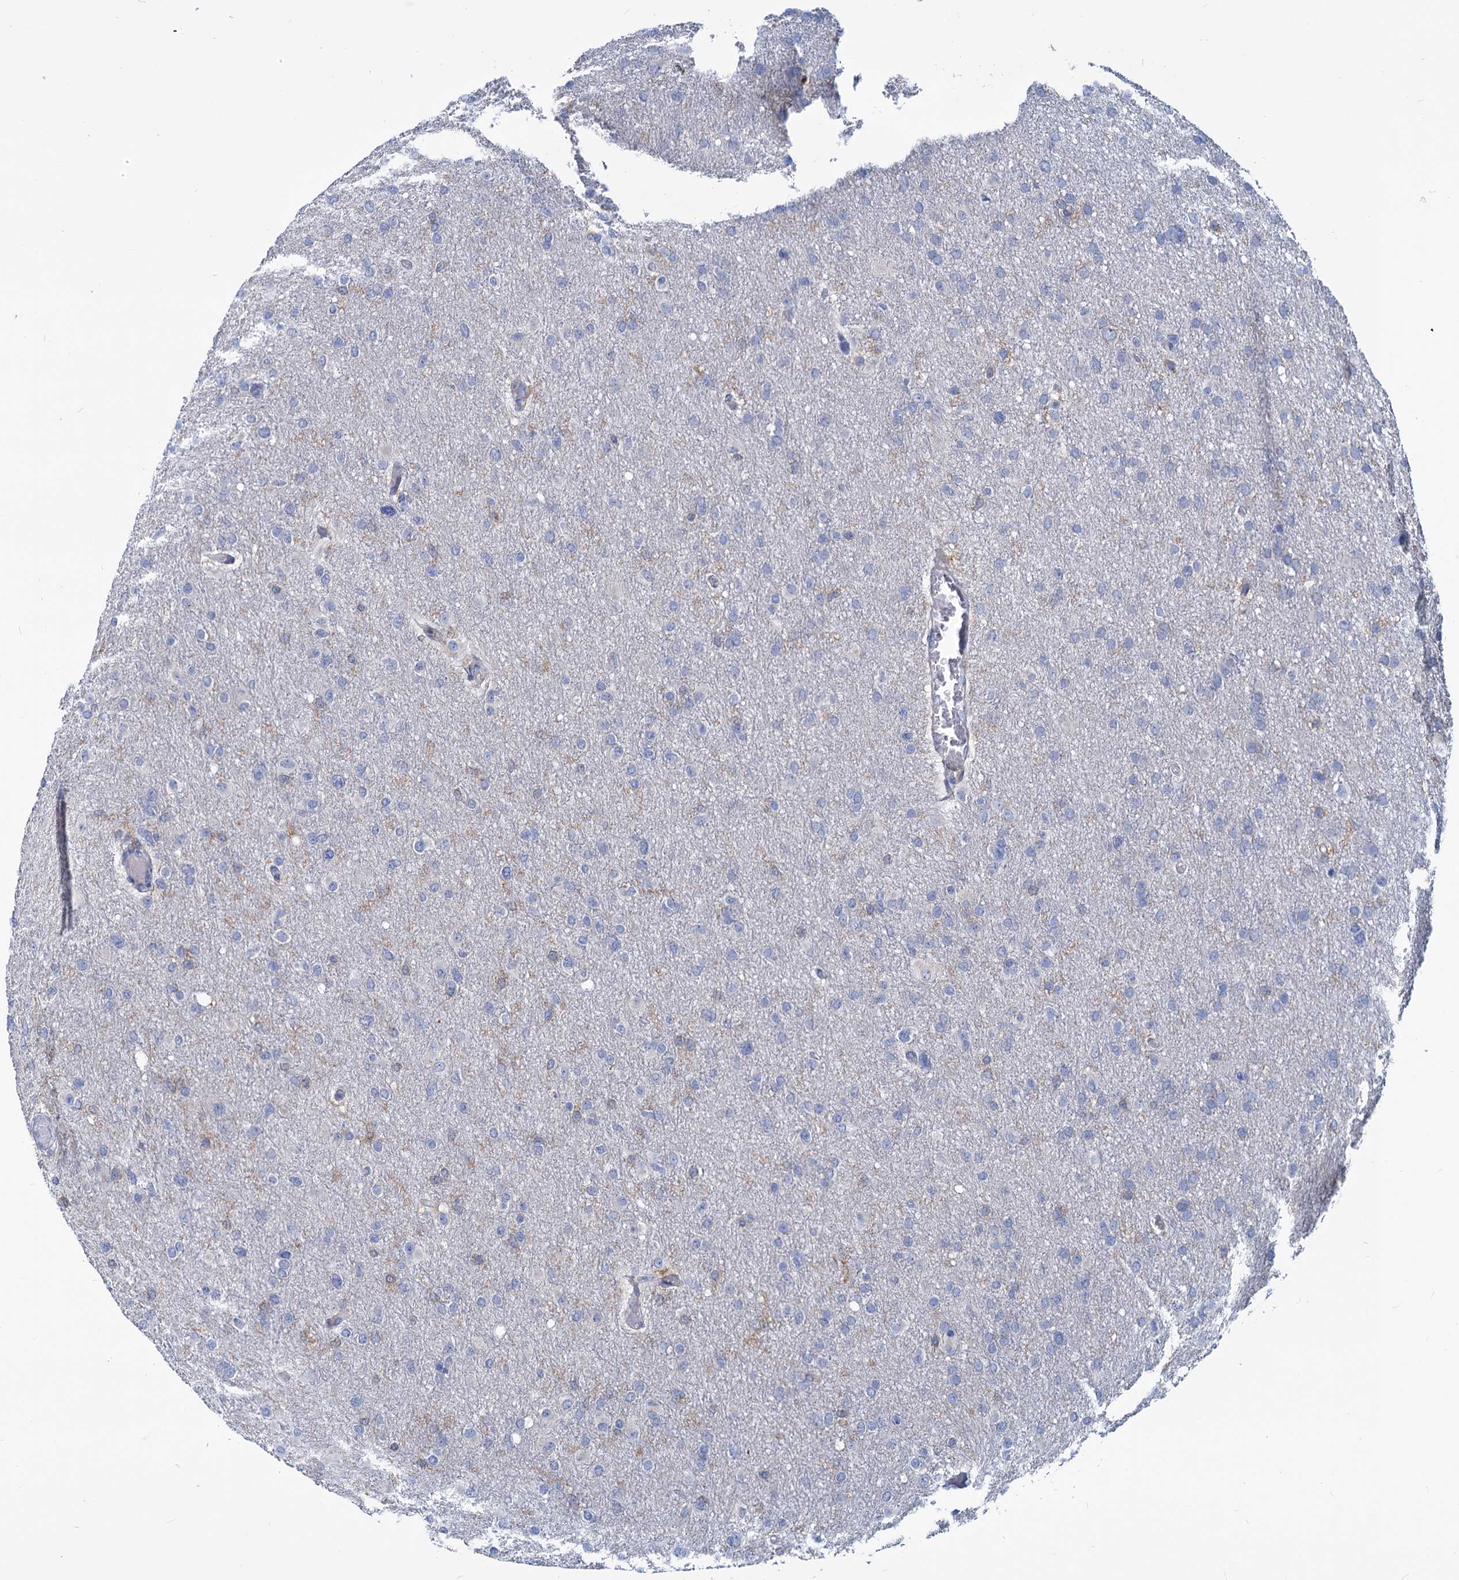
{"staining": {"intensity": "negative", "quantity": "none", "location": "none"}, "tissue": "glioma", "cell_type": "Tumor cells", "image_type": "cancer", "snomed": [{"axis": "morphology", "description": "Glioma, malignant, High grade"}, {"axis": "topography", "description": "Cerebral cortex"}], "caption": "Glioma was stained to show a protein in brown. There is no significant expression in tumor cells.", "gene": "LRCH4", "patient": {"sex": "female", "age": 36}}